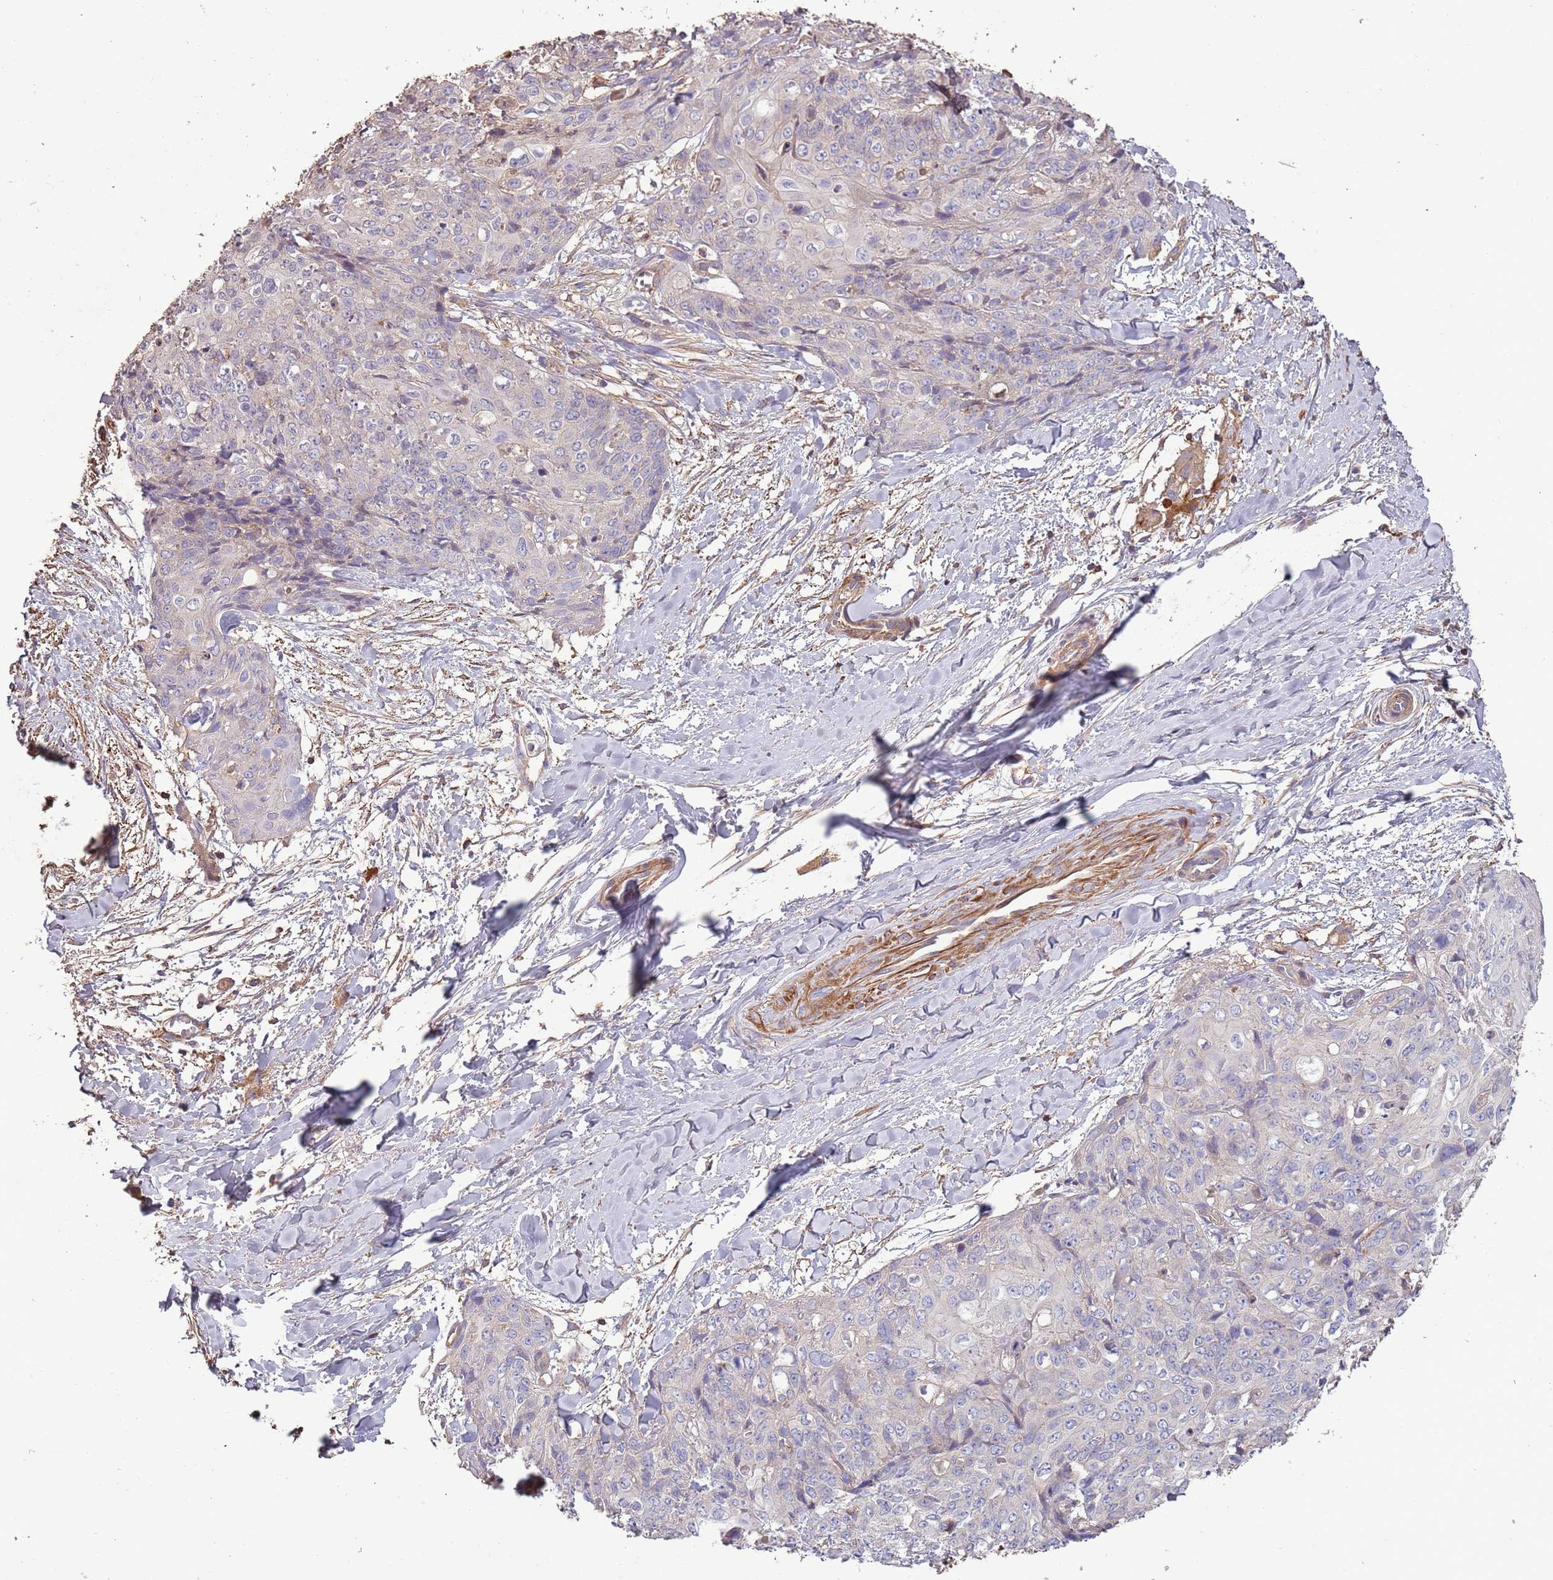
{"staining": {"intensity": "negative", "quantity": "none", "location": "none"}, "tissue": "skin cancer", "cell_type": "Tumor cells", "image_type": "cancer", "snomed": [{"axis": "morphology", "description": "Squamous cell carcinoma, NOS"}, {"axis": "topography", "description": "Skin"}, {"axis": "topography", "description": "Vulva"}], "caption": "Human skin cancer (squamous cell carcinoma) stained for a protein using immunohistochemistry (IHC) demonstrates no positivity in tumor cells.", "gene": "FECH", "patient": {"sex": "female", "age": 85}}